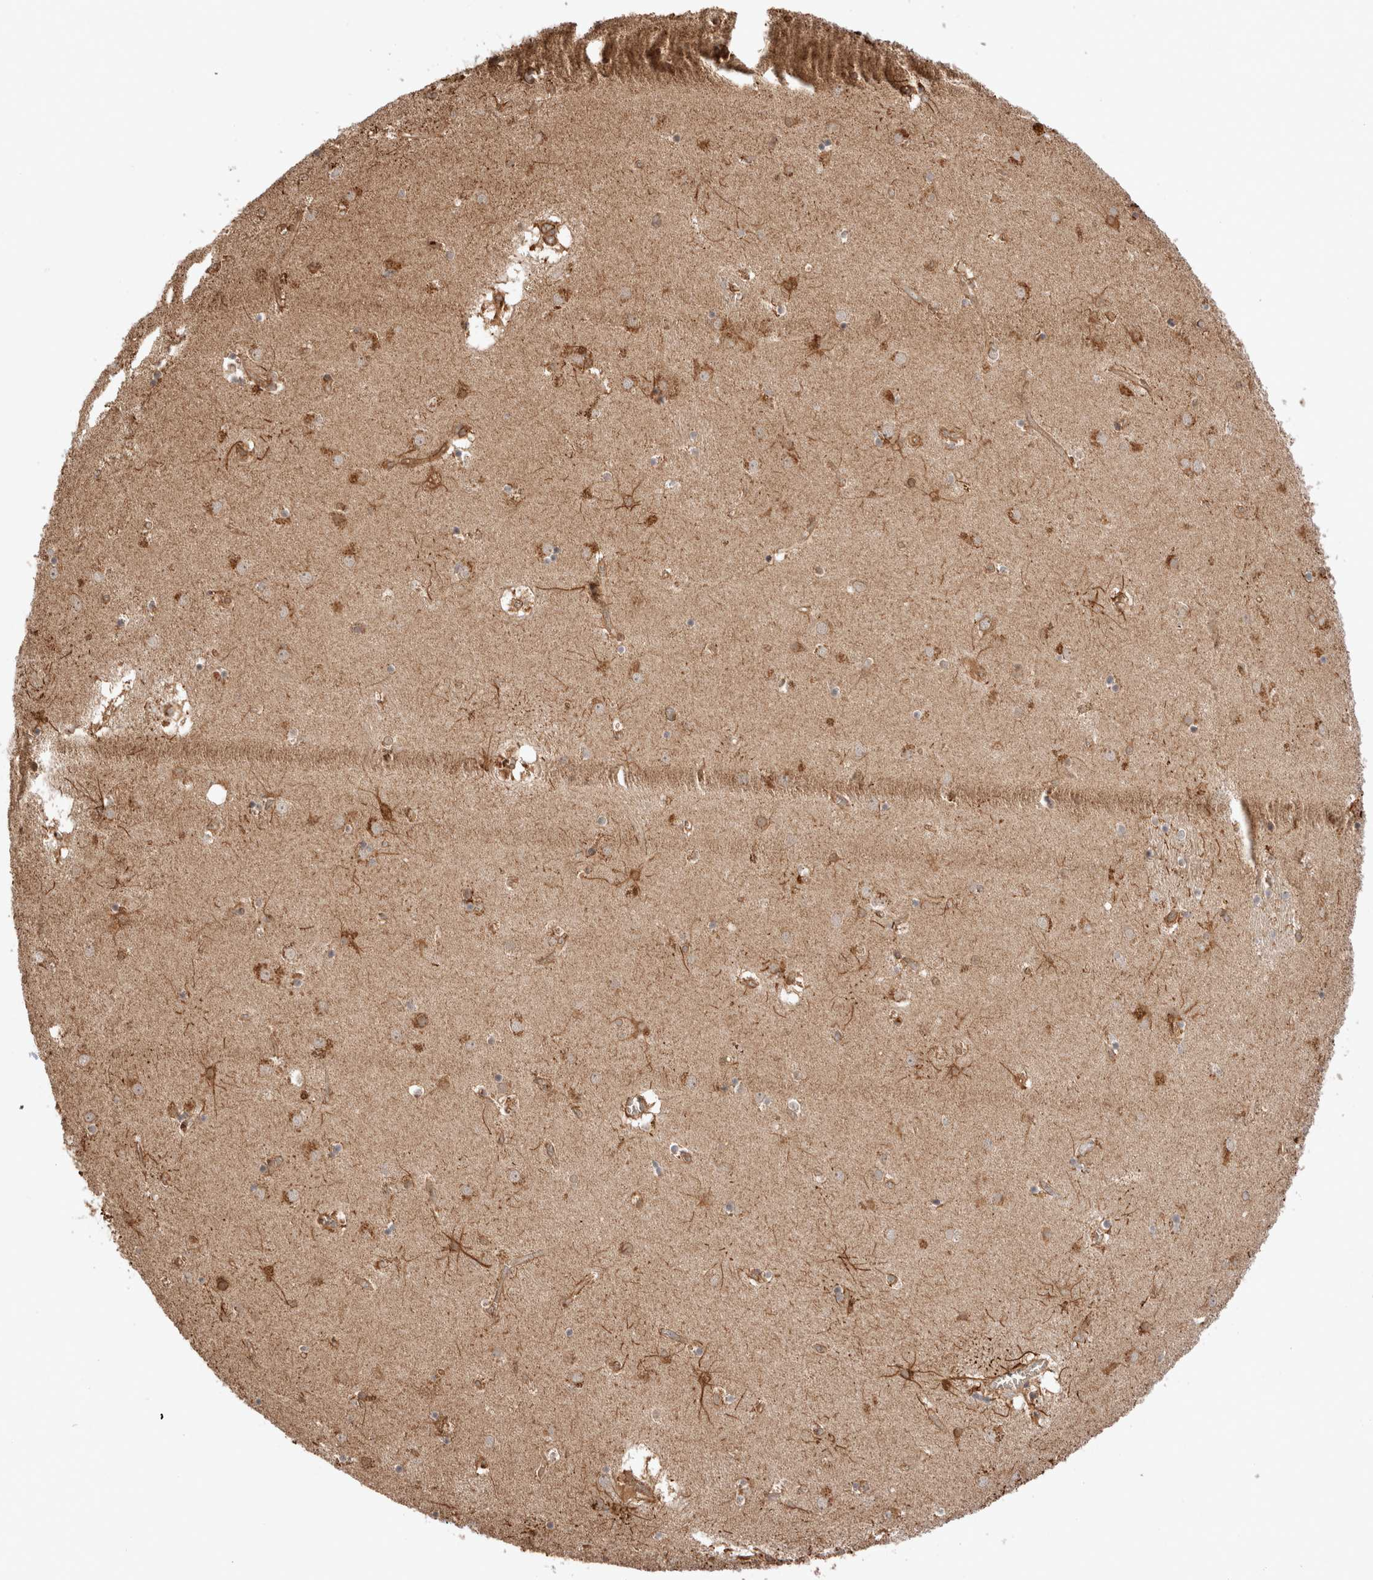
{"staining": {"intensity": "moderate", "quantity": ">75%", "location": "cytoplasmic/membranous"}, "tissue": "caudate", "cell_type": "Glial cells", "image_type": "normal", "snomed": [{"axis": "morphology", "description": "Normal tissue, NOS"}, {"axis": "topography", "description": "Lateral ventricle wall"}], "caption": "Immunohistochemistry (IHC) image of normal caudate: human caudate stained using IHC shows medium levels of moderate protein expression localized specifically in the cytoplasmic/membranous of glial cells, appearing as a cytoplasmic/membranous brown color.", "gene": "ZNF649", "patient": {"sex": "male", "age": 70}}